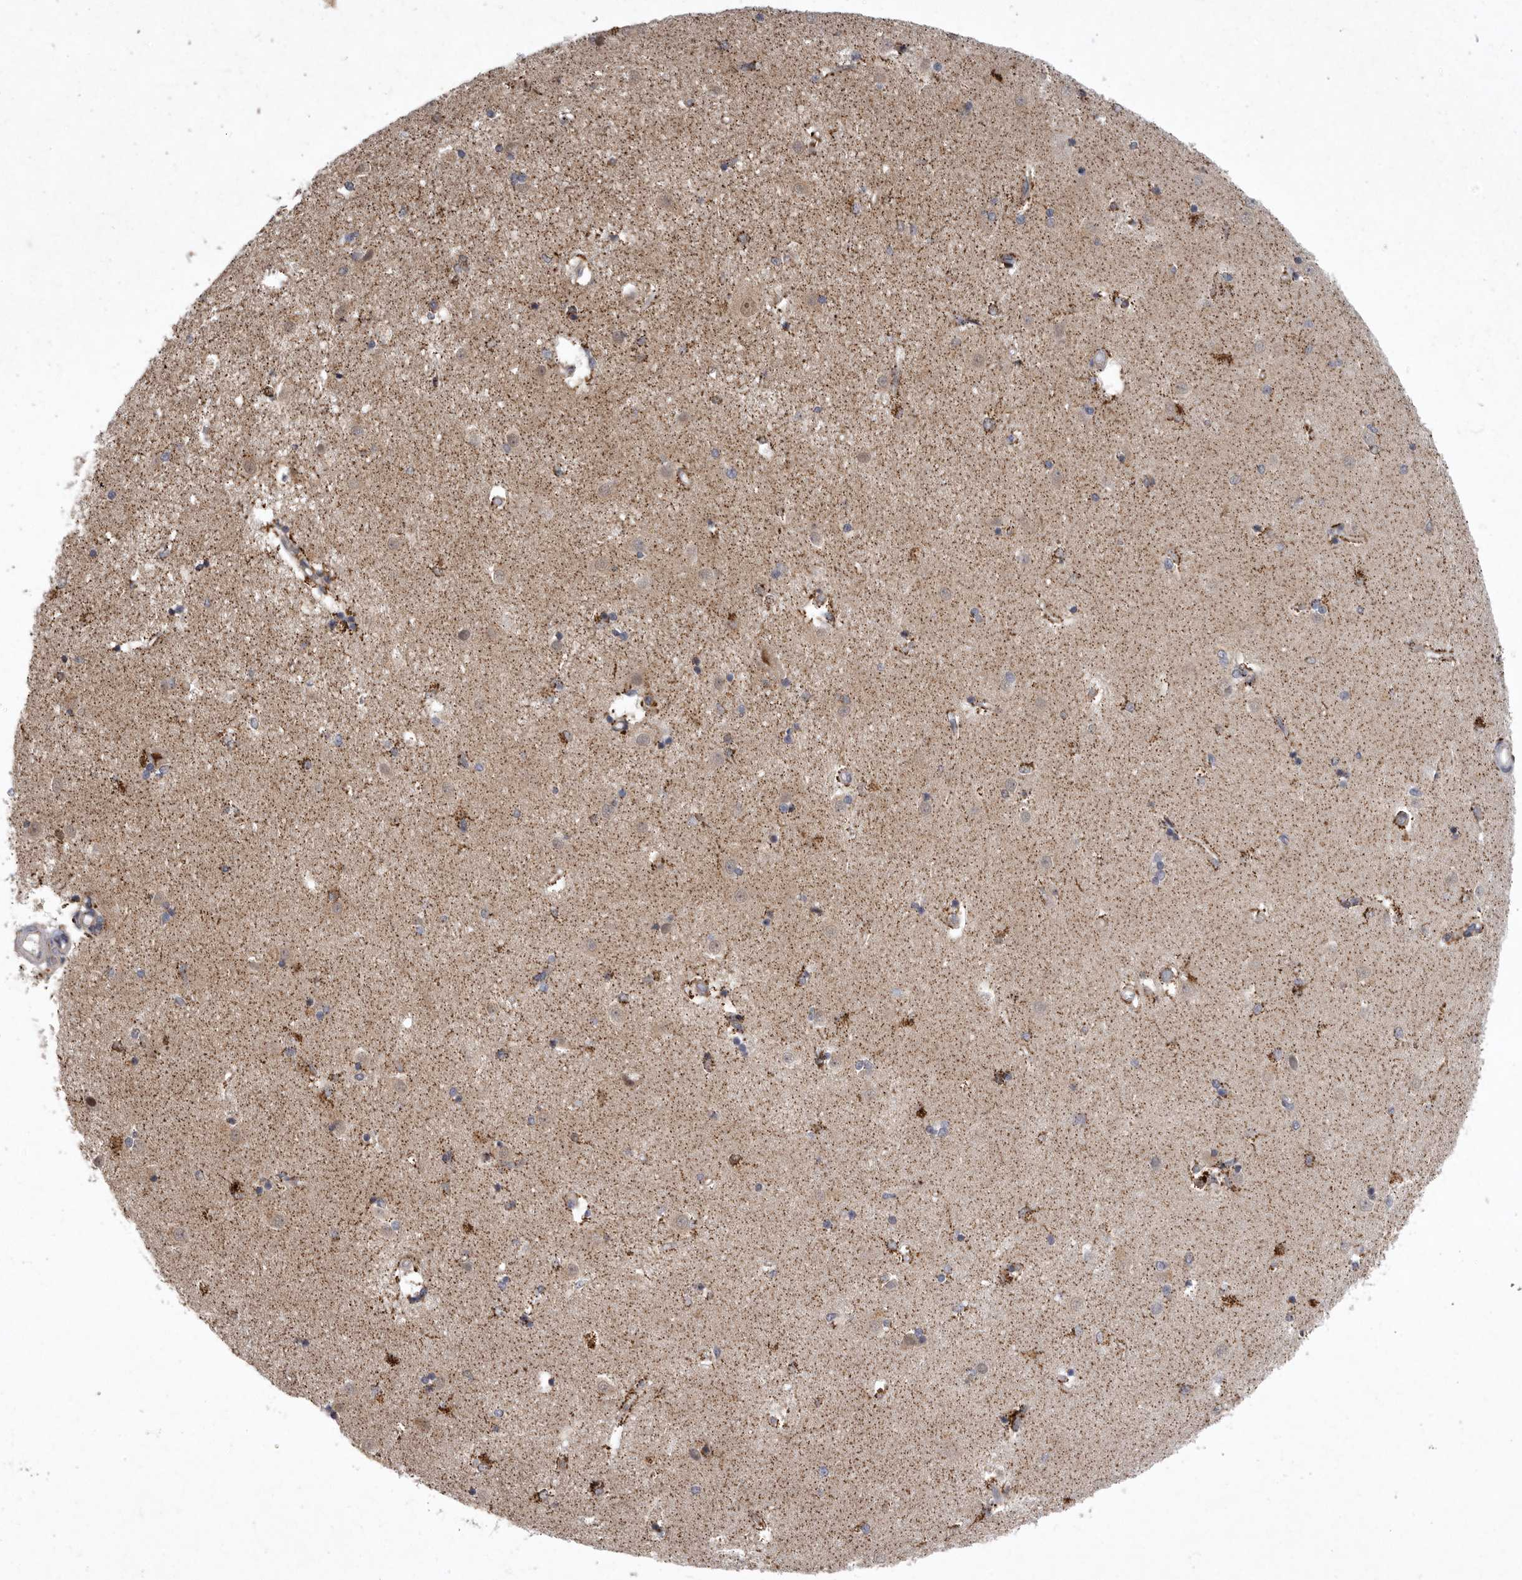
{"staining": {"intensity": "moderate", "quantity": "25%-75%", "location": "cytoplasmic/membranous"}, "tissue": "caudate", "cell_type": "Glial cells", "image_type": "normal", "snomed": [{"axis": "morphology", "description": "Normal tissue, NOS"}, {"axis": "topography", "description": "Lateral ventricle wall"}], "caption": "Protein positivity by IHC demonstrates moderate cytoplasmic/membranous expression in approximately 25%-75% of glial cells in benign caudate.", "gene": "MPZL1", "patient": {"sex": "male", "age": 45}}